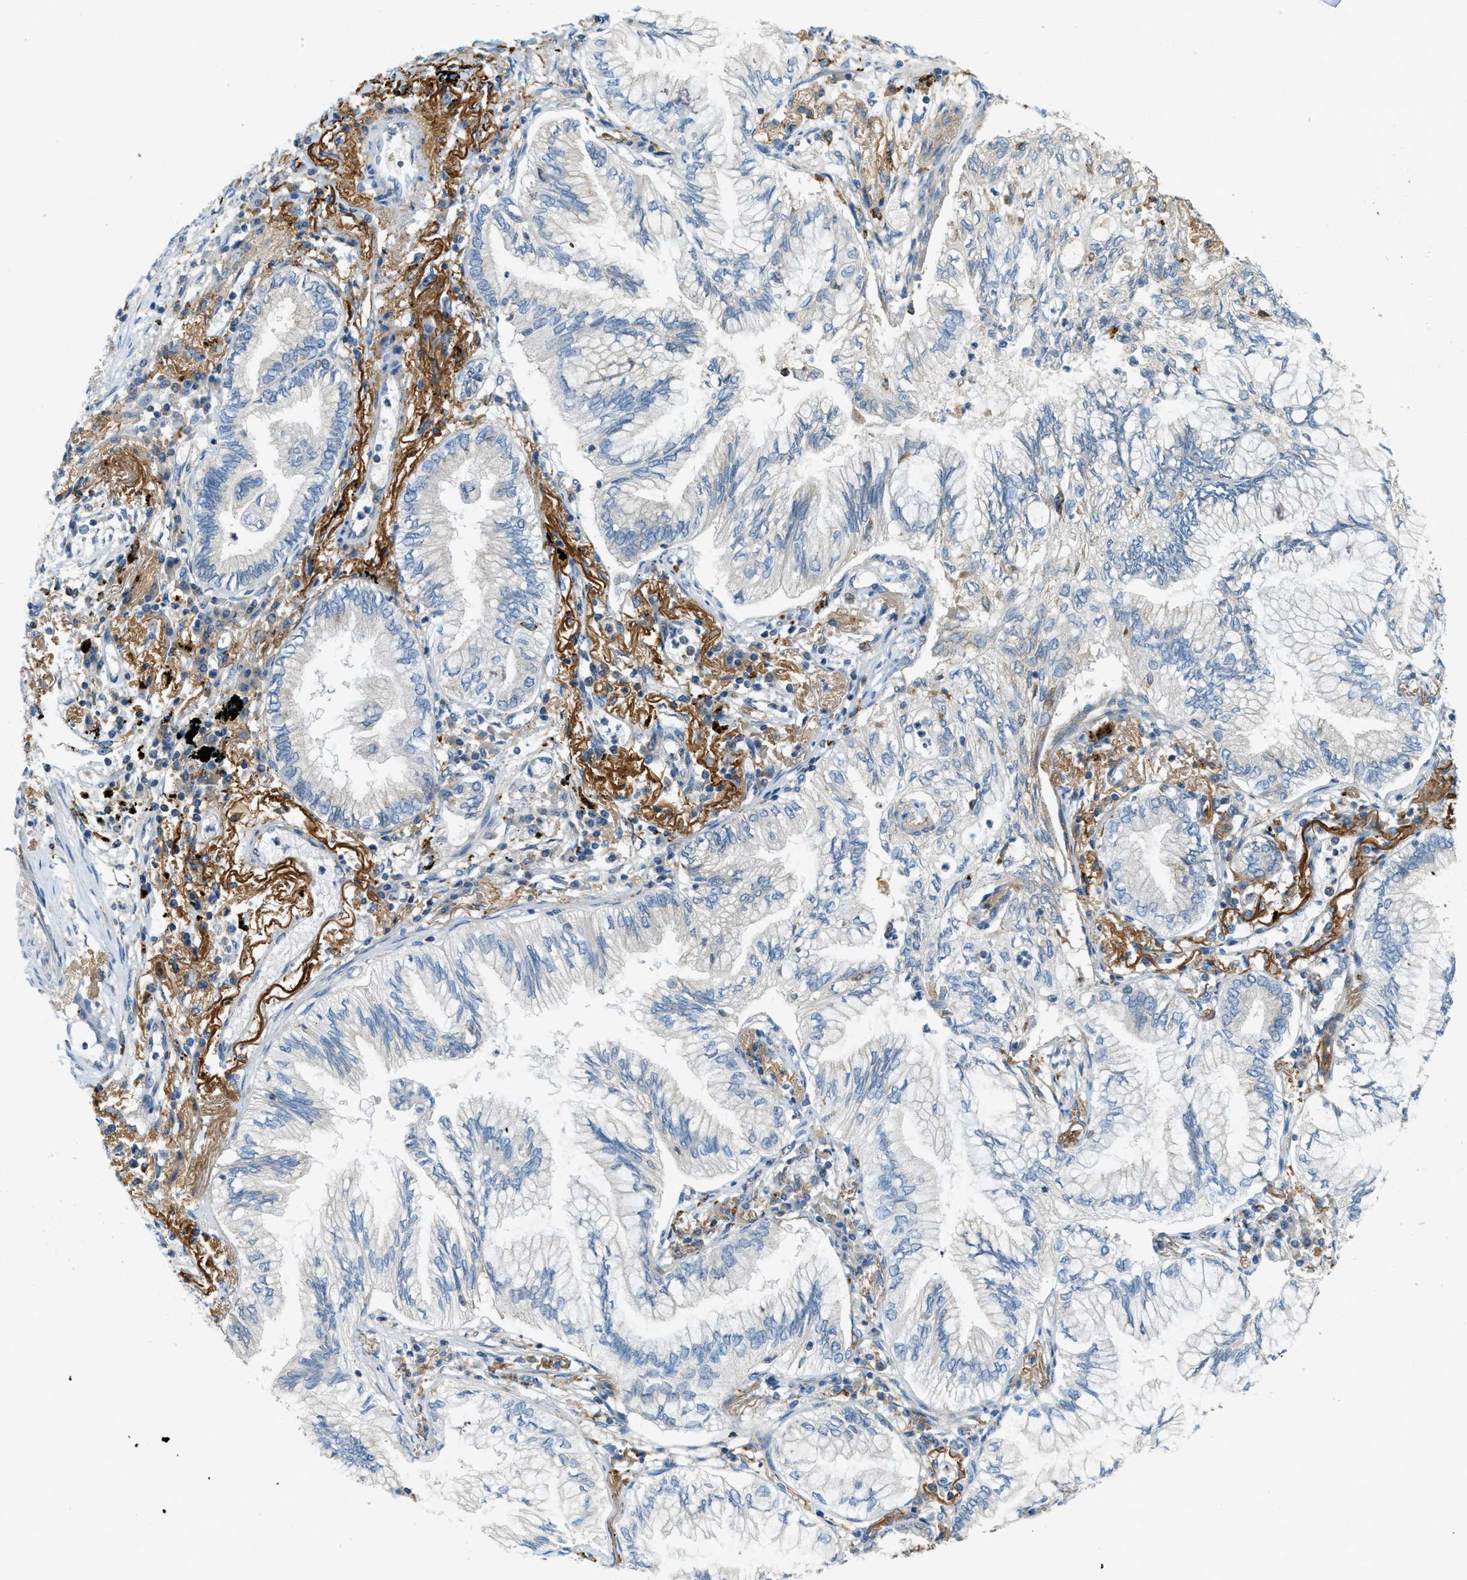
{"staining": {"intensity": "negative", "quantity": "none", "location": "none"}, "tissue": "lung cancer", "cell_type": "Tumor cells", "image_type": "cancer", "snomed": [{"axis": "morphology", "description": "Normal tissue, NOS"}, {"axis": "morphology", "description": "Adenocarcinoma, NOS"}, {"axis": "topography", "description": "Bronchus"}, {"axis": "topography", "description": "Lung"}], "caption": "The immunohistochemistry image has no significant staining in tumor cells of lung cancer tissue.", "gene": "PLBD2", "patient": {"sex": "female", "age": 70}}